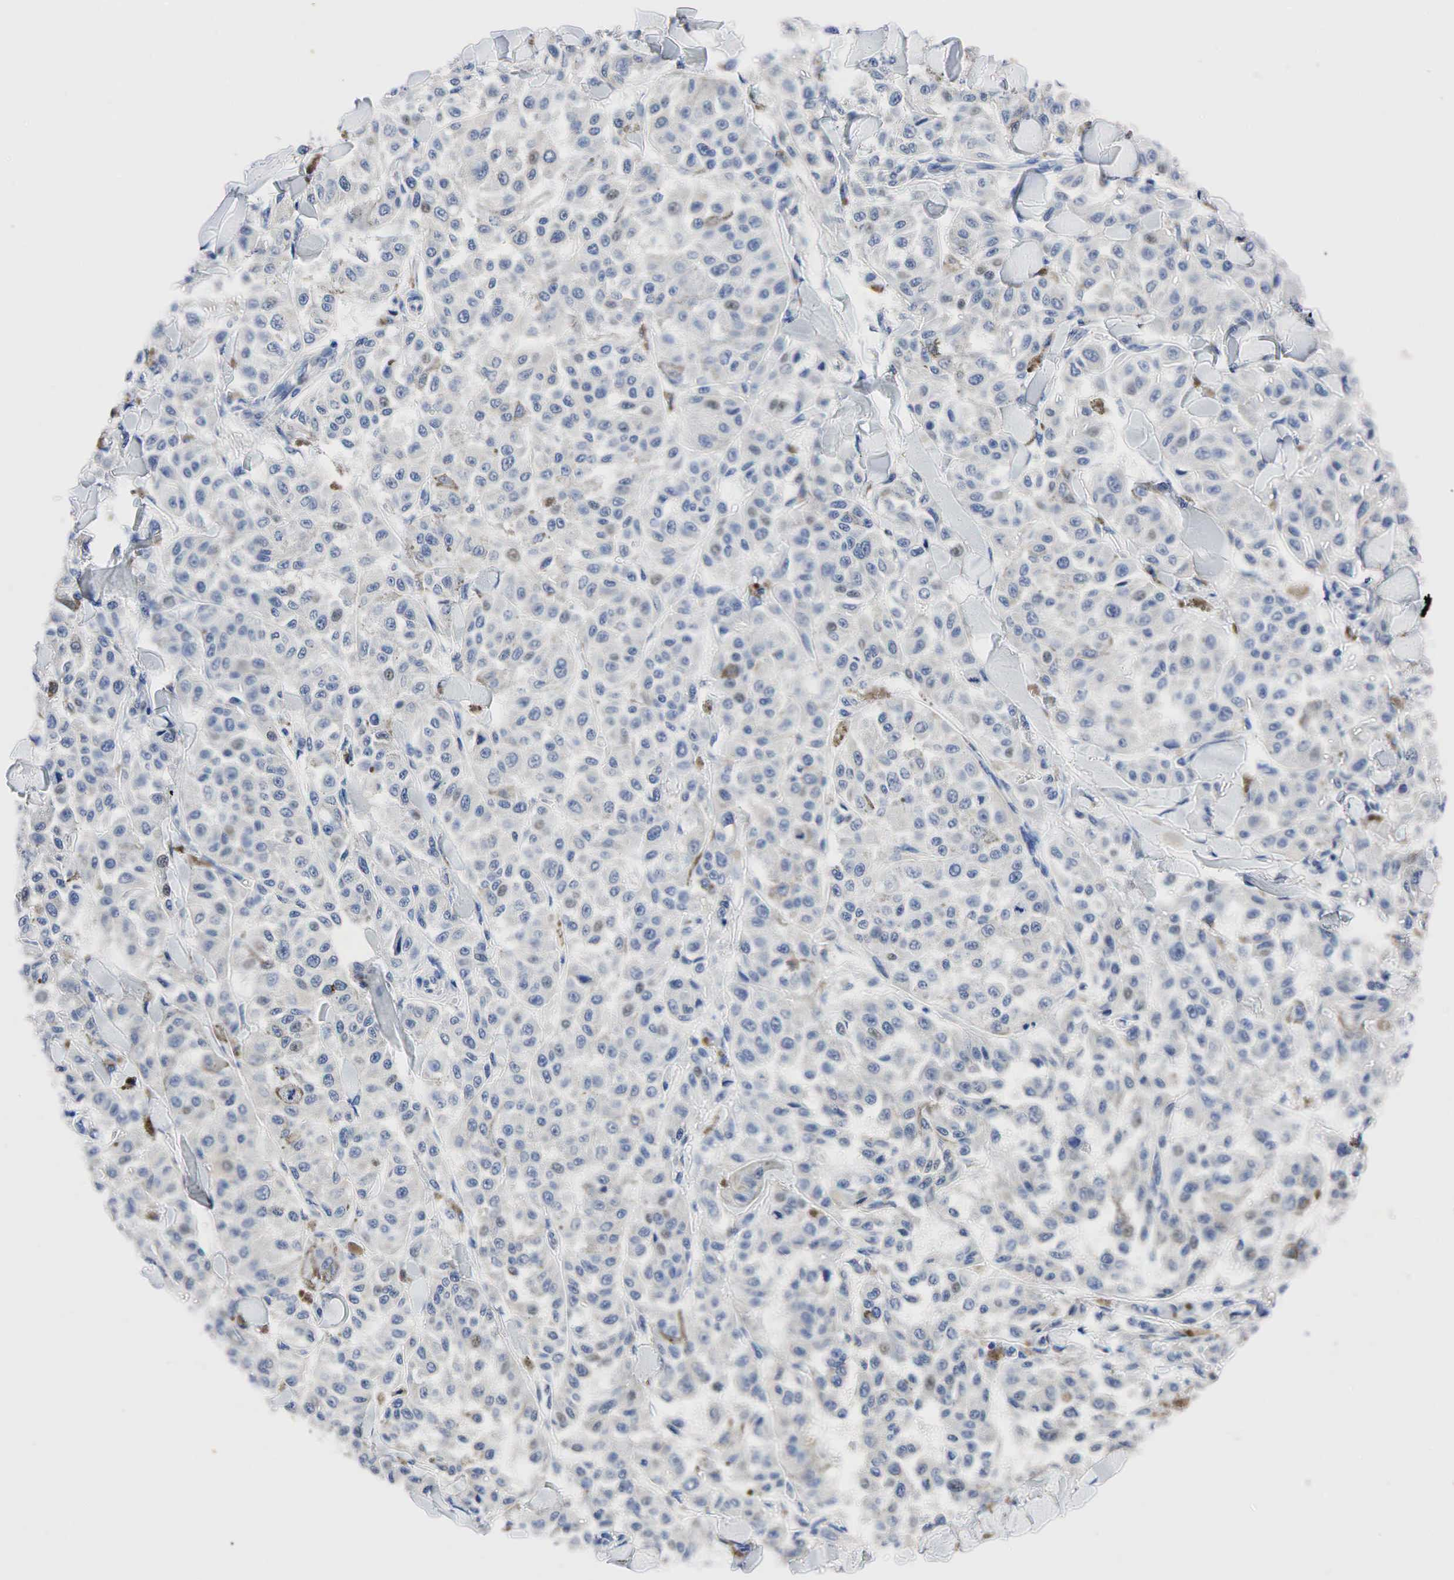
{"staining": {"intensity": "negative", "quantity": "none", "location": "none"}, "tissue": "melanoma", "cell_type": "Tumor cells", "image_type": "cancer", "snomed": [{"axis": "morphology", "description": "Malignant melanoma, NOS"}, {"axis": "topography", "description": "Skin"}], "caption": "Melanoma was stained to show a protein in brown. There is no significant positivity in tumor cells. (DAB IHC with hematoxylin counter stain).", "gene": "PGR", "patient": {"sex": "female", "age": 64}}